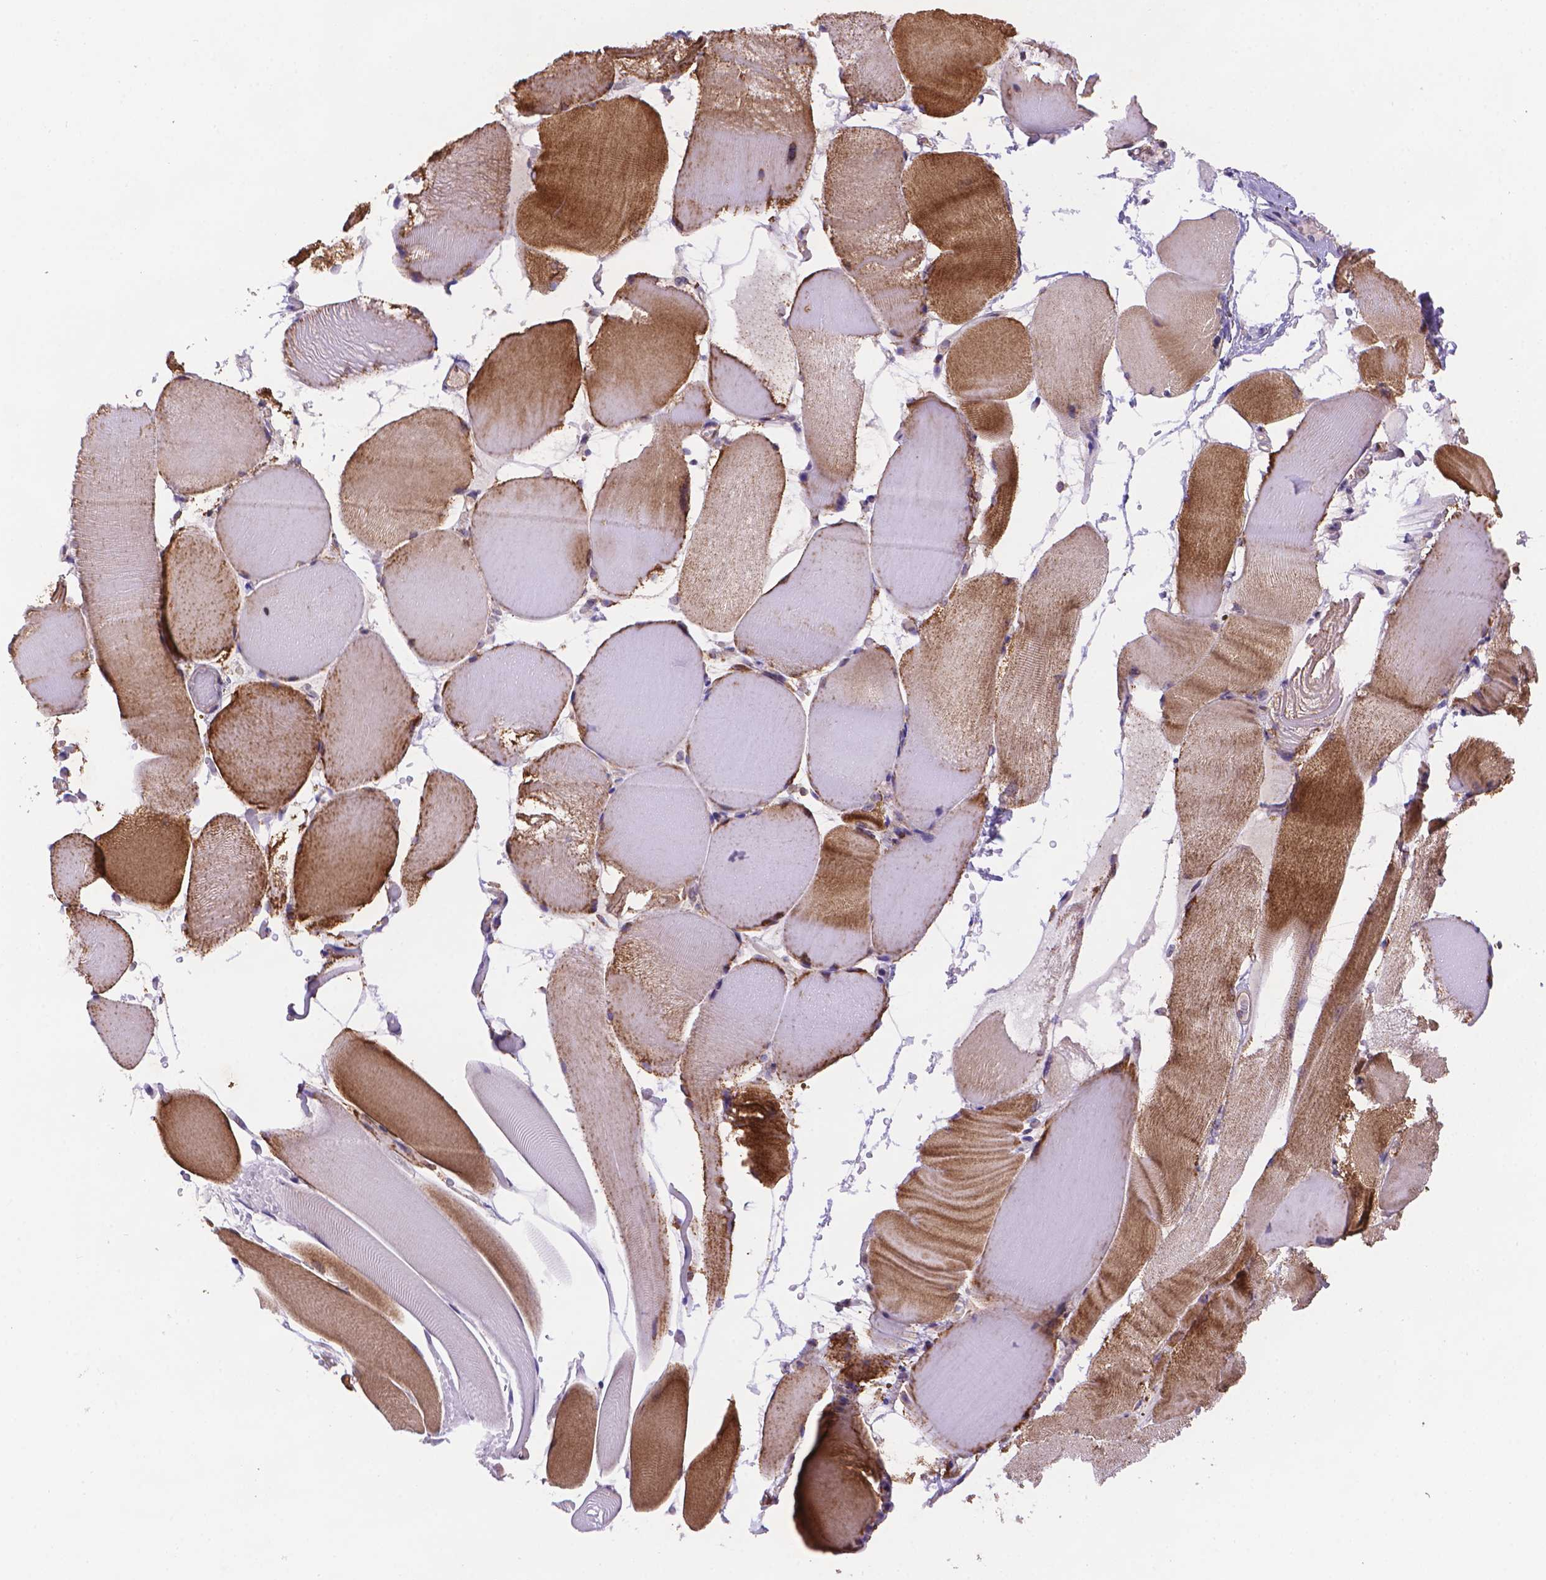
{"staining": {"intensity": "strong", "quantity": "25%-75%", "location": "cytoplasmic/membranous"}, "tissue": "skeletal muscle", "cell_type": "Myocytes", "image_type": "normal", "snomed": [{"axis": "morphology", "description": "Normal tissue, NOS"}, {"axis": "topography", "description": "Skeletal muscle"}], "caption": "Immunohistochemical staining of normal human skeletal muscle demonstrates high levels of strong cytoplasmic/membranous staining in about 25%-75% of myocytes. (DAB = brown stain, brightfield microscopy at high magnification).", "gene": "CYYR1", "patient": {"sex": "female", "age": 37}}